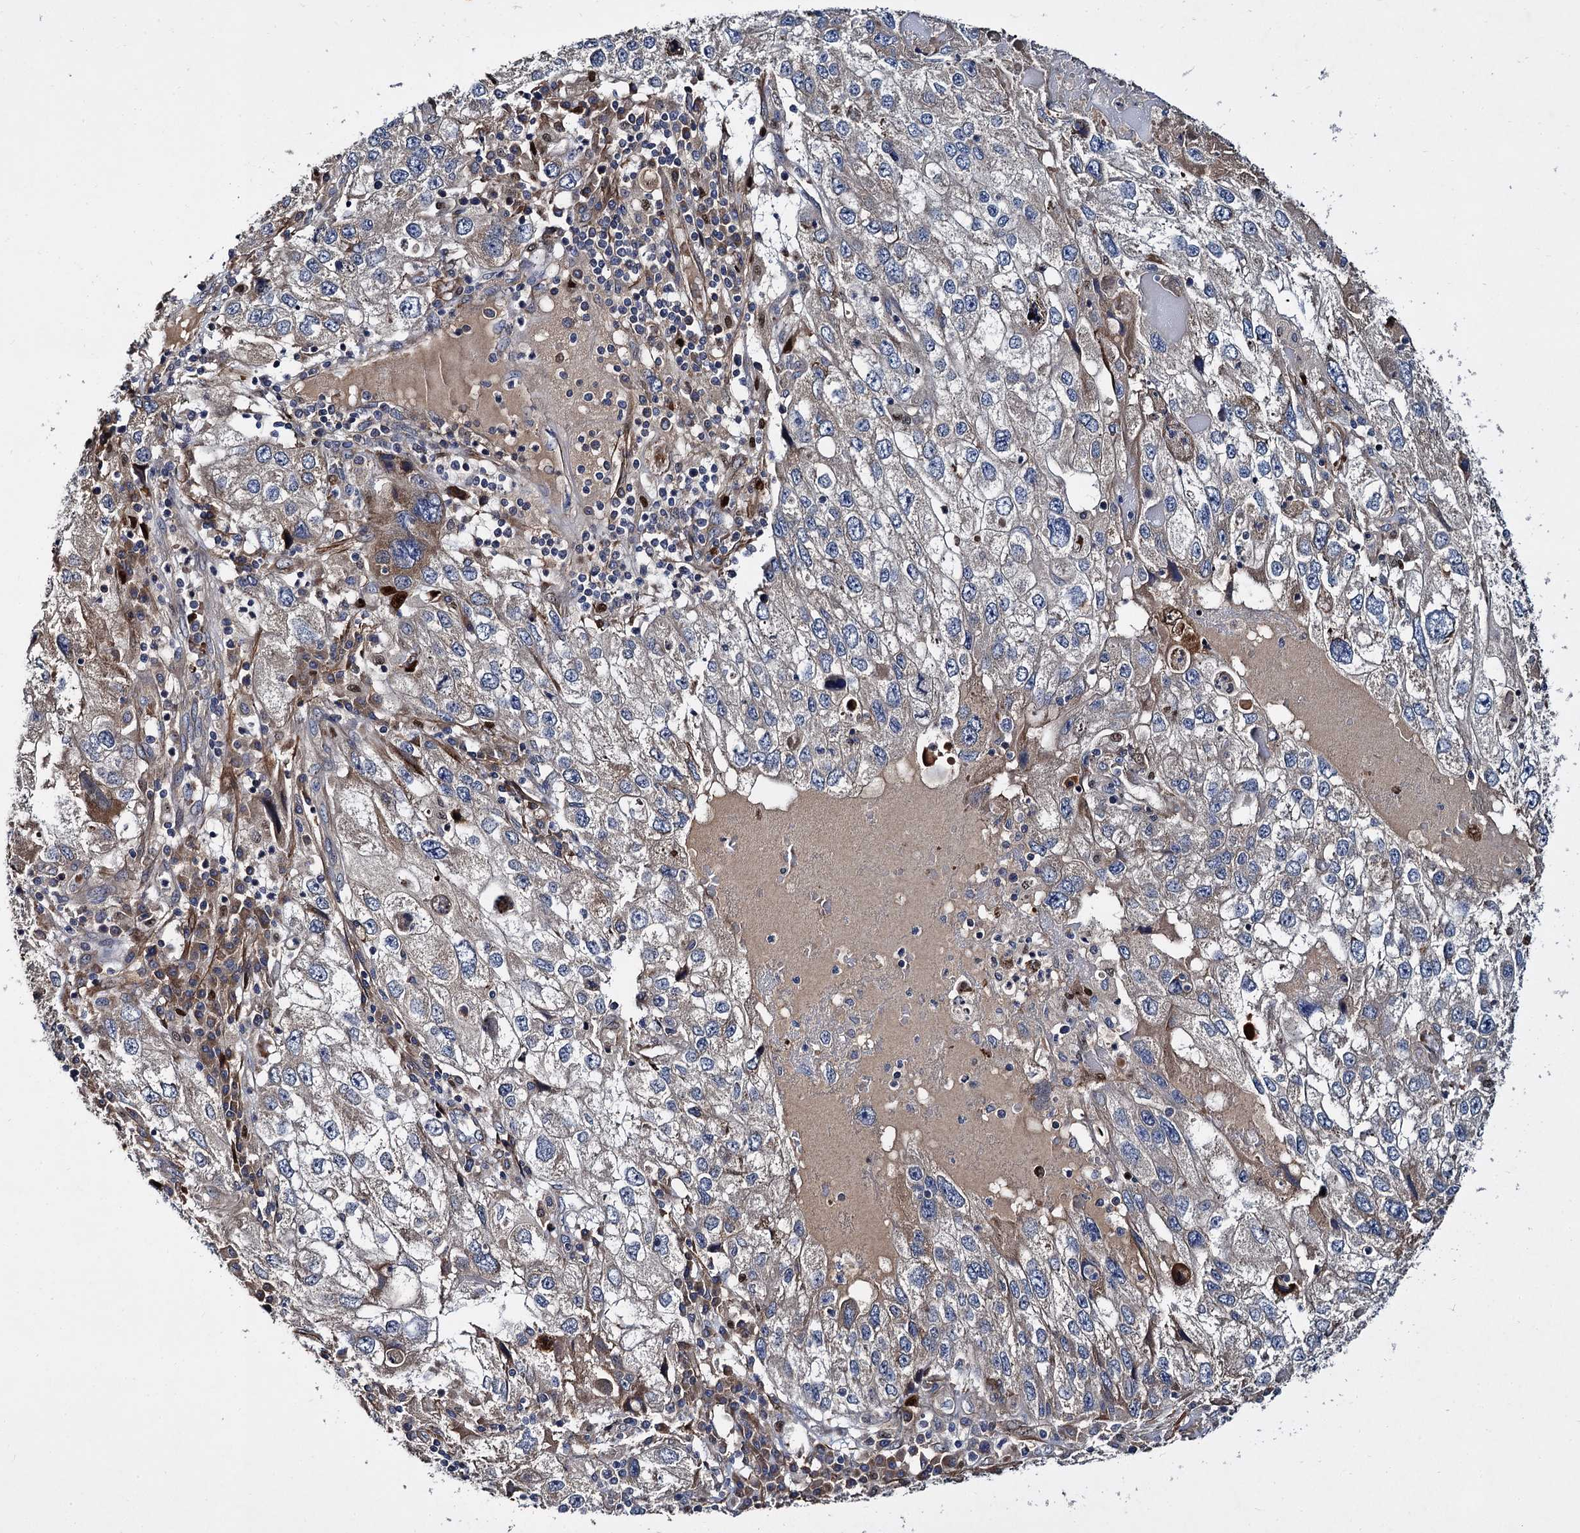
{"staining": {"intensity": "weak", "quantity": "<25%", "location": "cytoplasmic/membranous"}, "tissue": "endometrial cancer", "cell_type": "Tumor cells", "image_type": "cancer", "snomed": [{"axis": "morphology", "description": "Adenocarcinoma, NOS"}, {"axis": "topography", "description": "Endometrium"}], "caption": "Tumor cells are negative for protein expression in human endometrial cancer.", "gene": "ISM2", "patient": {"sex": "female", "age": 49}}